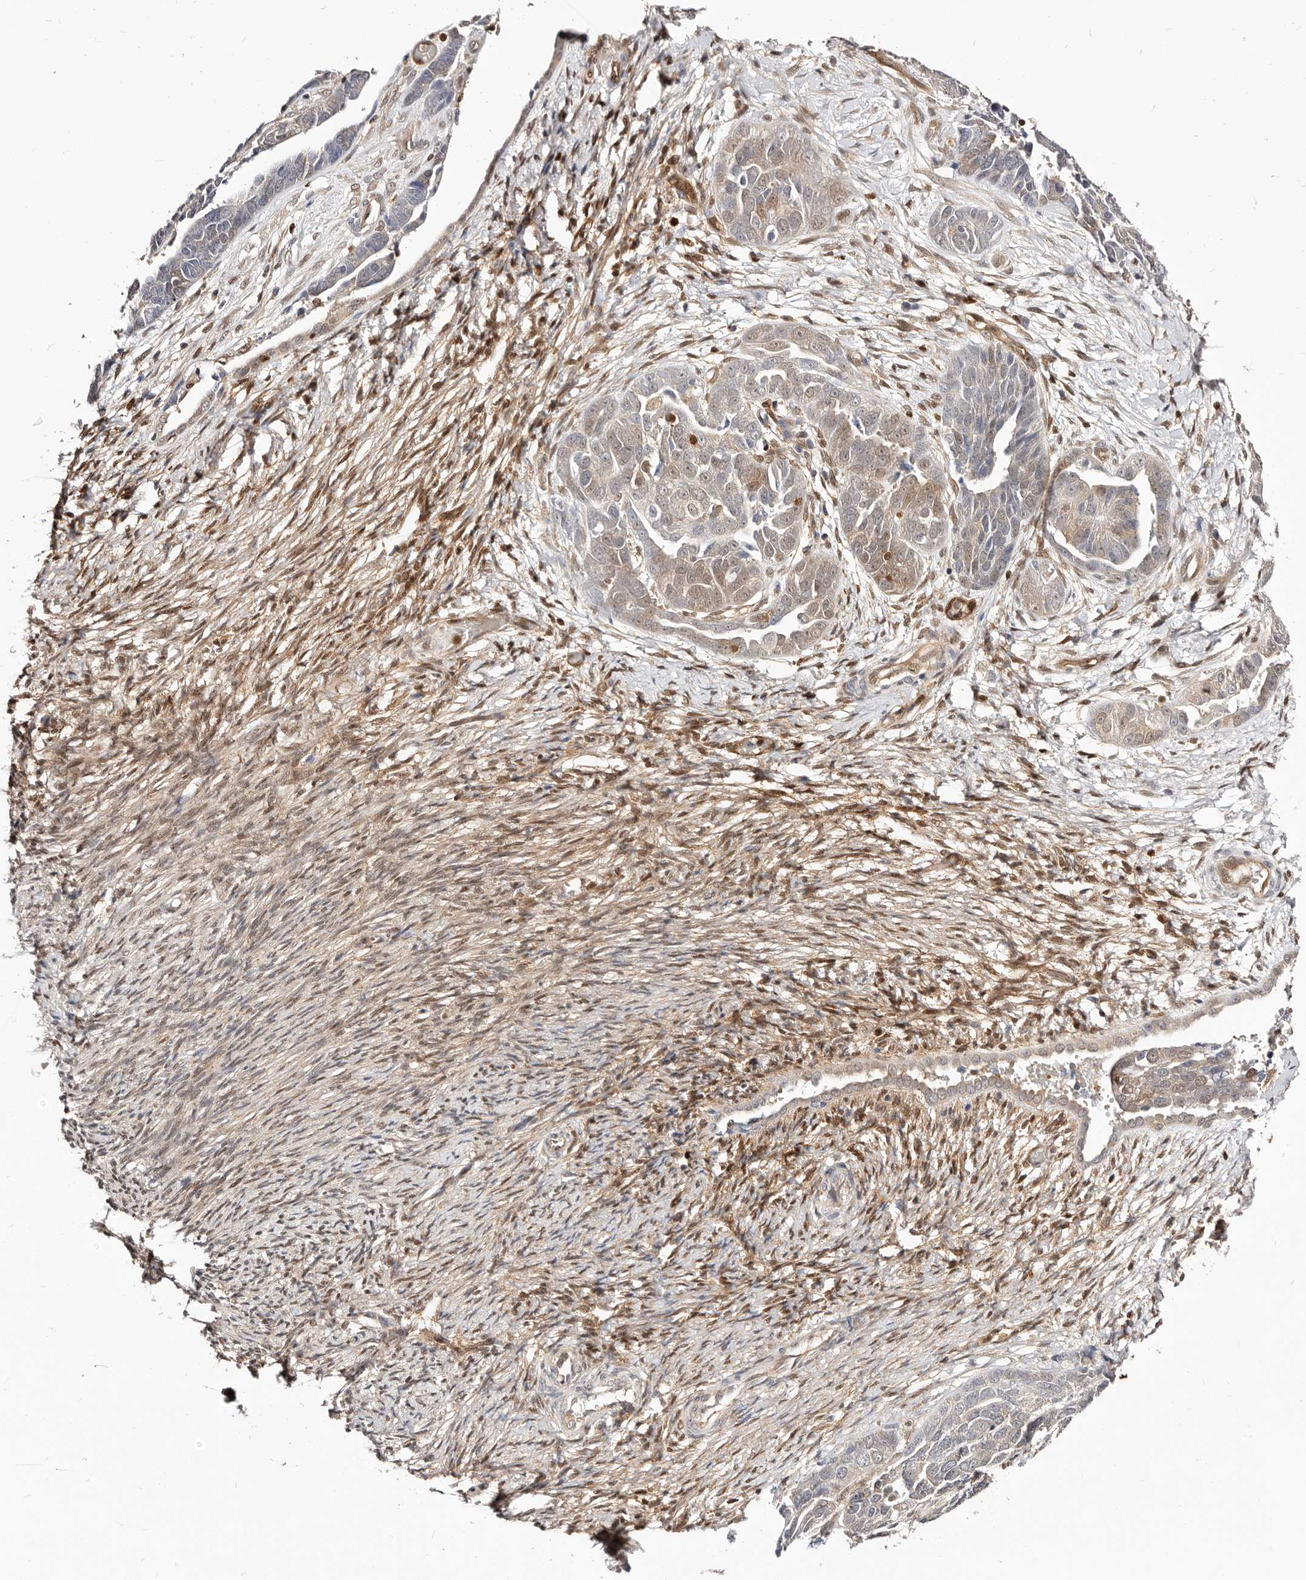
{"staining": {"intensity": "weak", "quantity": "<25%", "location": "cytoplasmic/membranous,nuclear"}, "tissue": "ovarian cancer", "cell_type": "Tumor cells", "image_type": "cancer", "snomed": [{"axis": "morphology", "description": "Cystadenocarcinoma, serous, NOS"}, {"axis": "topography", "description": "Ovary"}], "caption": "Immunohistochemistry image of serous cystadenocarcinoma (ovarian) stained for a protein (brown), which shows no expression in tumor cells.", "gene": "STAT5A", "patient": {"sex": "female", "age": 44}}